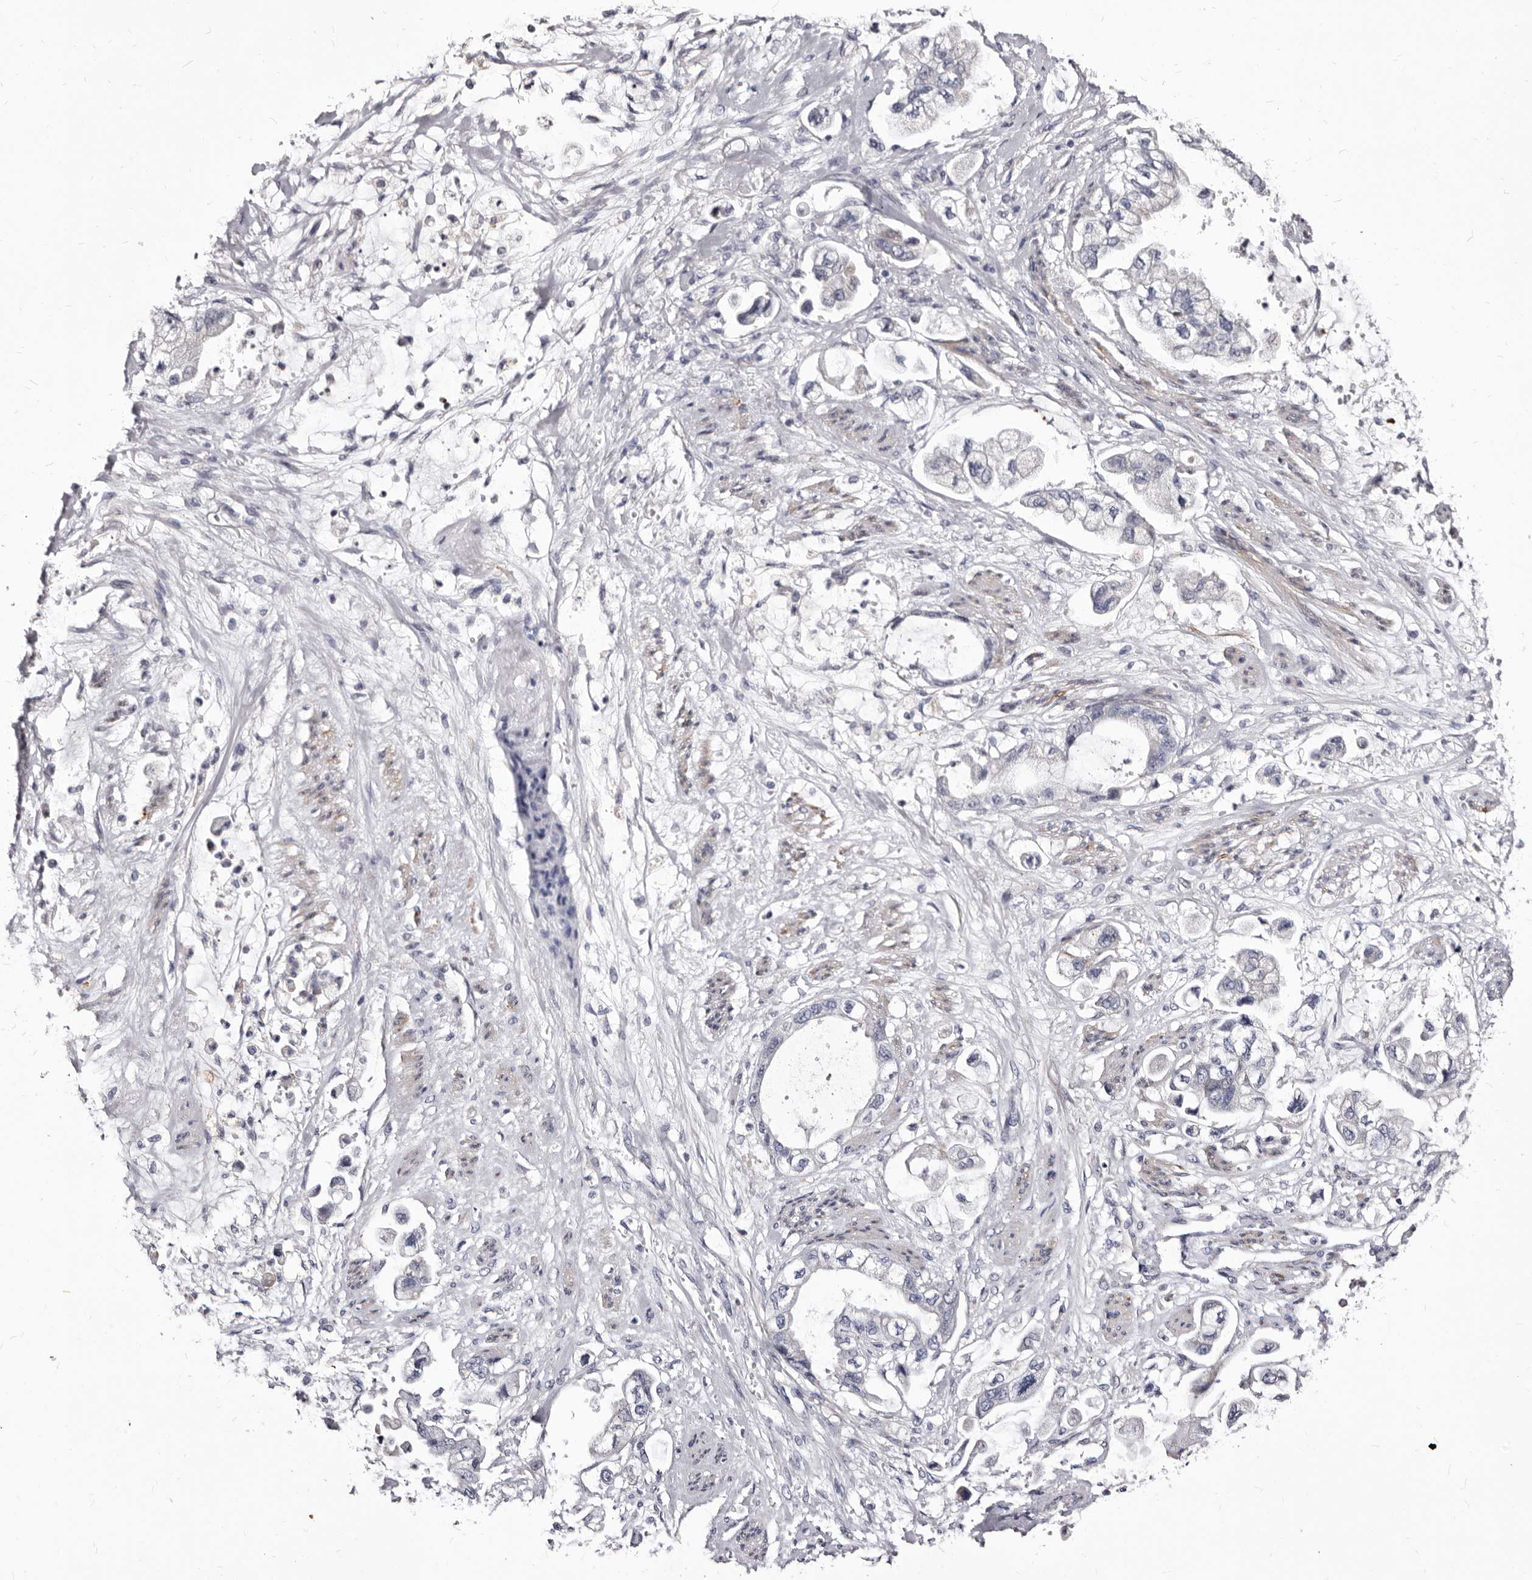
{"staining": {"intensity": "negative", "quantity": "none", "location": "none"}, "tissue": "stomach cancer", "cell_type": "Tumor cells", "image_type": "cancer", "snomed": [{"axis": "morphology", "description": "Adenocarcinoma, NOS"}, {"axis": "topography", "description": "Stomach"}], "caption": "DAB (3,3'-diaminobenzidine) immunohistochemical staining of stomach adenocarcinoma demonstrates no significant expression in tumor cells.", "gene": "AUNIP", "patient": {"sex": "male", "age": 62}}